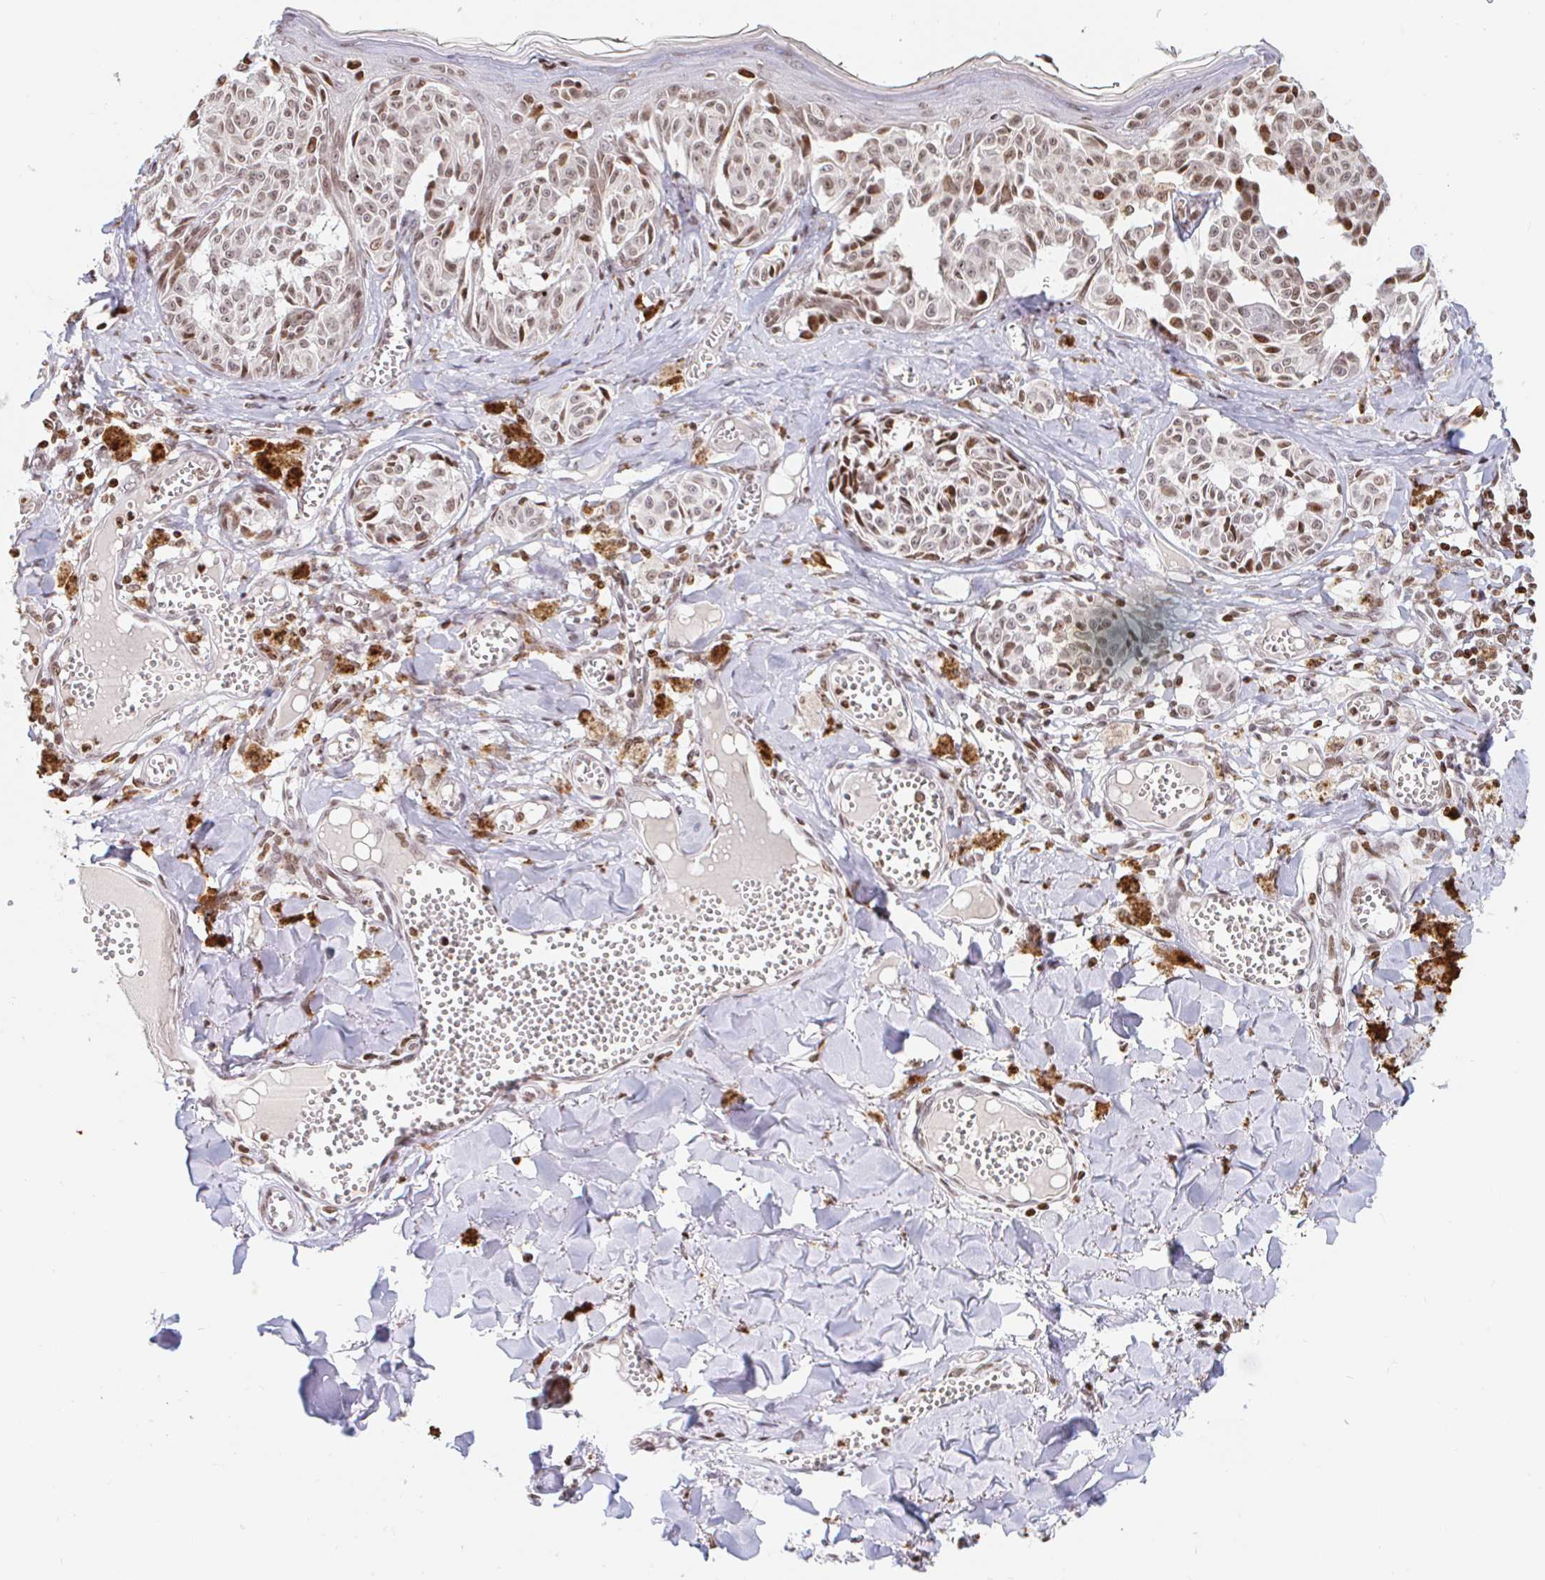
{"staining": {"intensity": "weak", "quantity": ">75%", "location": "nuclear"}, "tissue": "melanoma", "cell_type": "Tumor cells", "image_type": "cancer", "snomed": [{"axis": "morphology", "description": "Malignant melanoma, NOS"}, {"axis": "topography", "description": "Skin"}], "caption": "Immunohistochemistry (DAB) staining of human malignant melanoma shows weak nuclear protein staining in about >75% of tumor cells.", "gene": "HOXC10", "patient": {"sex": "female", "age": 43}}